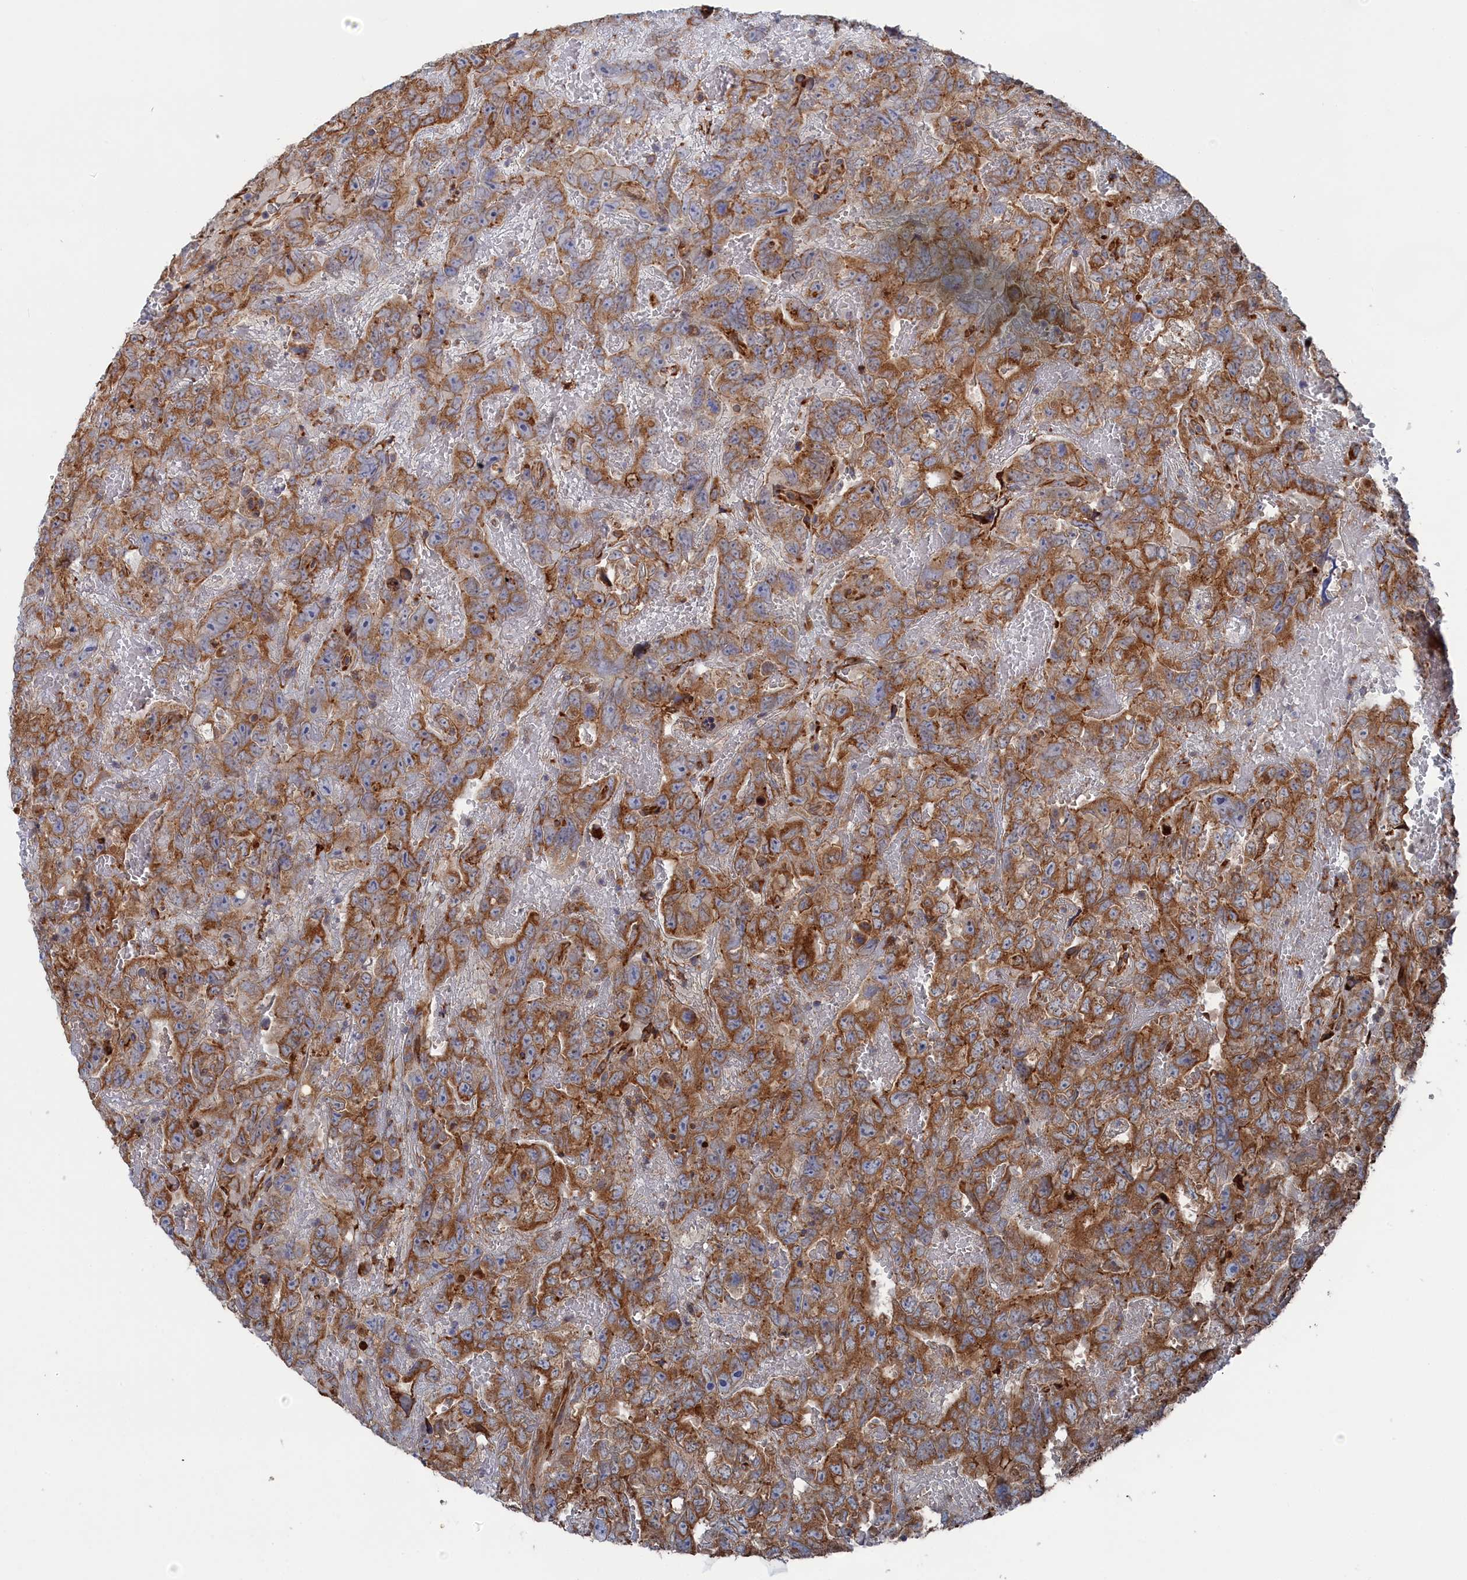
{"staining": {"intensity": "moderate", "quantity": ">75%", "location": "cytoplasmic/membranous"}, "tissue": "testis cancer", "cell_type": "Tumor cells", "image_type": "cancer", "snomed": [{"axis": "morphology", "description": "Carcinoma, Embryonal, NOS"}, {"axis": "topography", "description": "Testis"}], "caption": "Immunohistochemistry image of neoplastic tissue: human testis cancer stained using immunohistochemistry (IHC) displays medium levels of moderate protein expression localized specifically in the cytoplasmic/membranous of tumor cells, appearing as a cytoplasmic/membranous brown color.", "gene": "BPIFB6", "patient": {"sex": "male", "age": 45}}